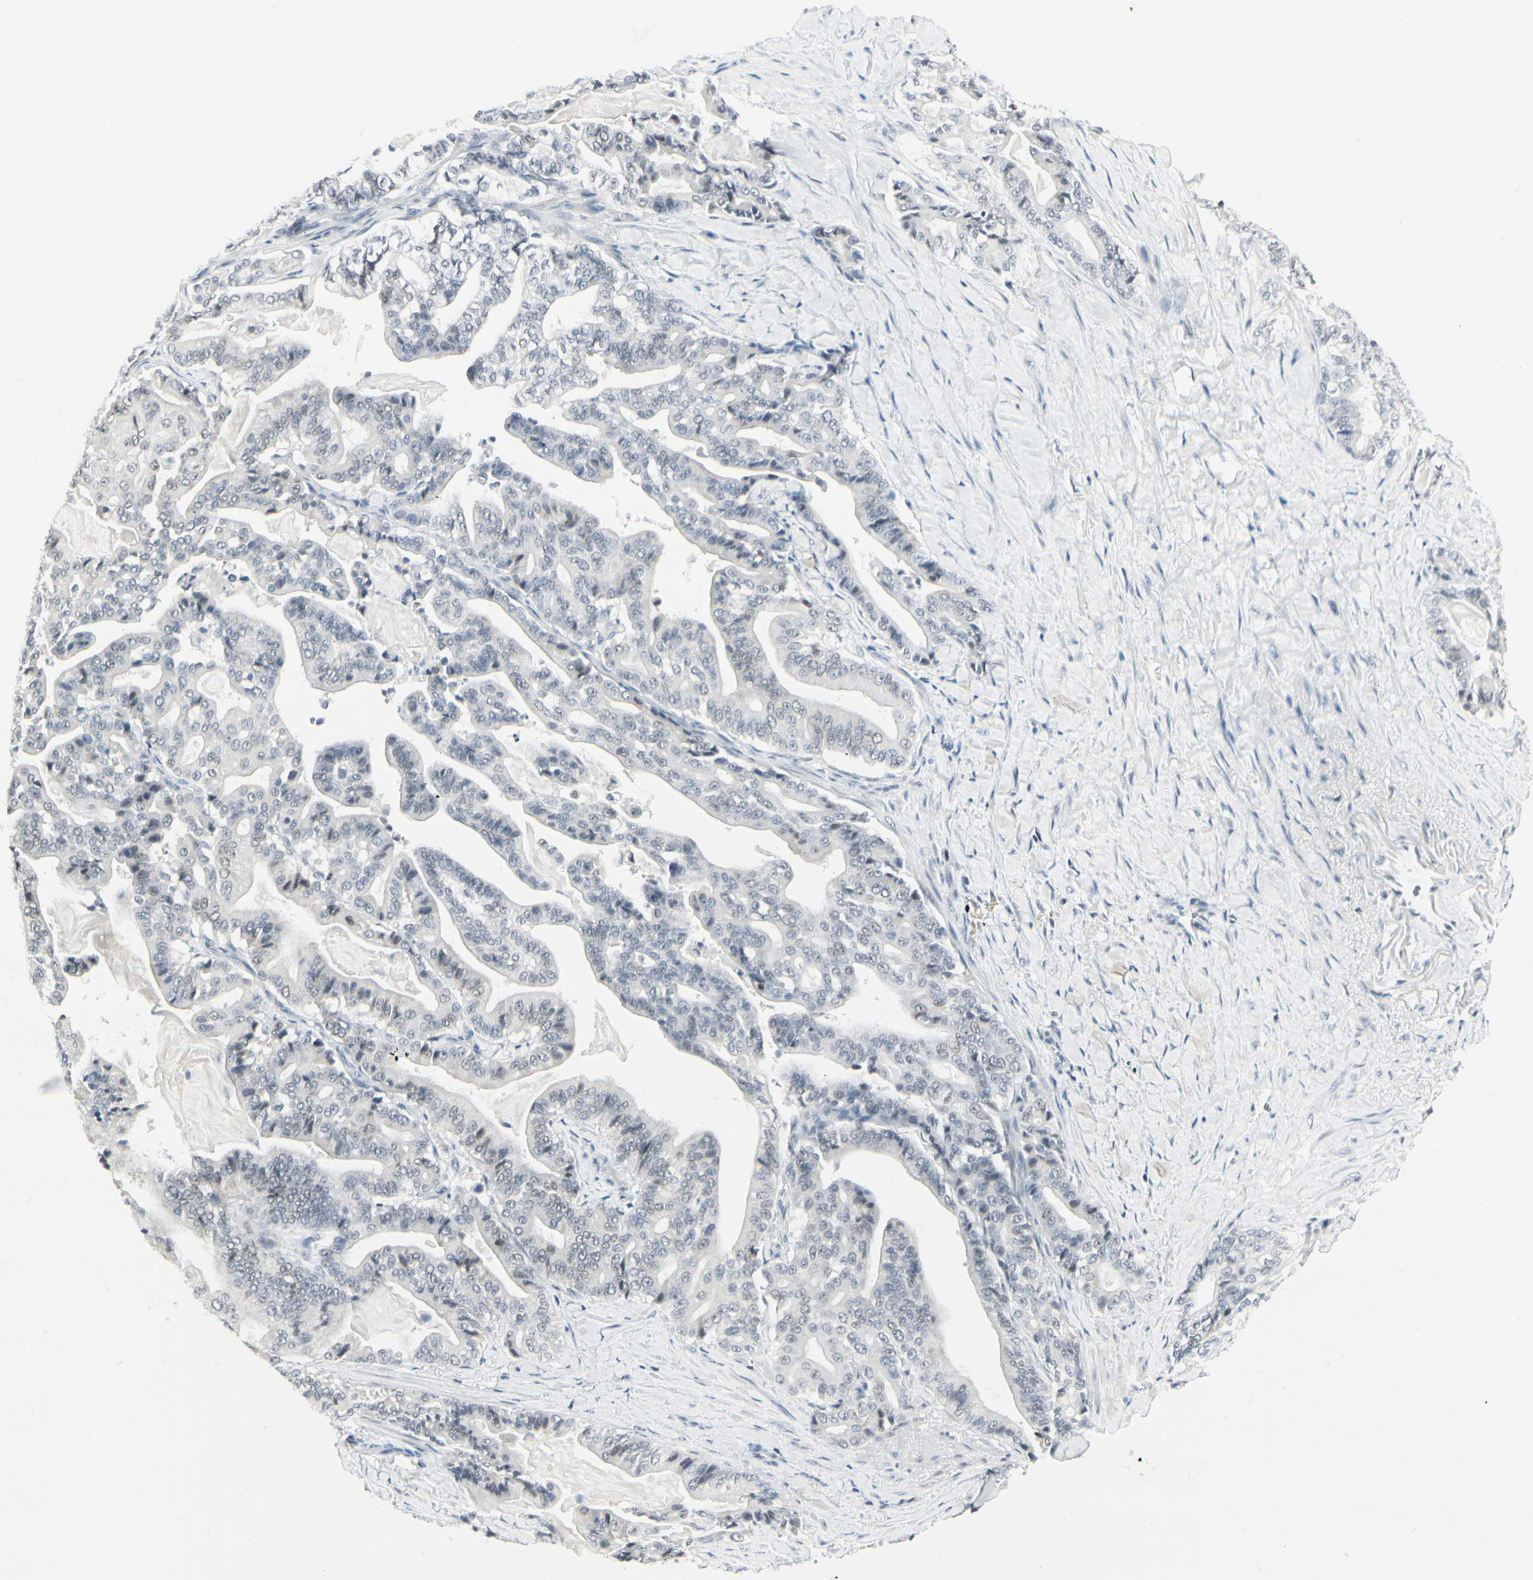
{"staining": {"intensity": "negative", "quantity": "none", "location": "none"}, "tissue": "pancreatic cancer", "cell_type": "Tumor cells", "image_type": "cancer", "snomed": [{"axis": "morphology", "description": "Adenocarcinoma, NOS"}, {"axis": "topography", "description": "Pancreas"}], "caption": "This photomicrograph is of adenocarcinoma (pancreatic) stained with IHC to label a protein in brown with the nuclei are counter-stained blue. There is no expression in tumor cells.", "gene": "ZBTB7B", "patient": {"sex": "male", "age": 63}}